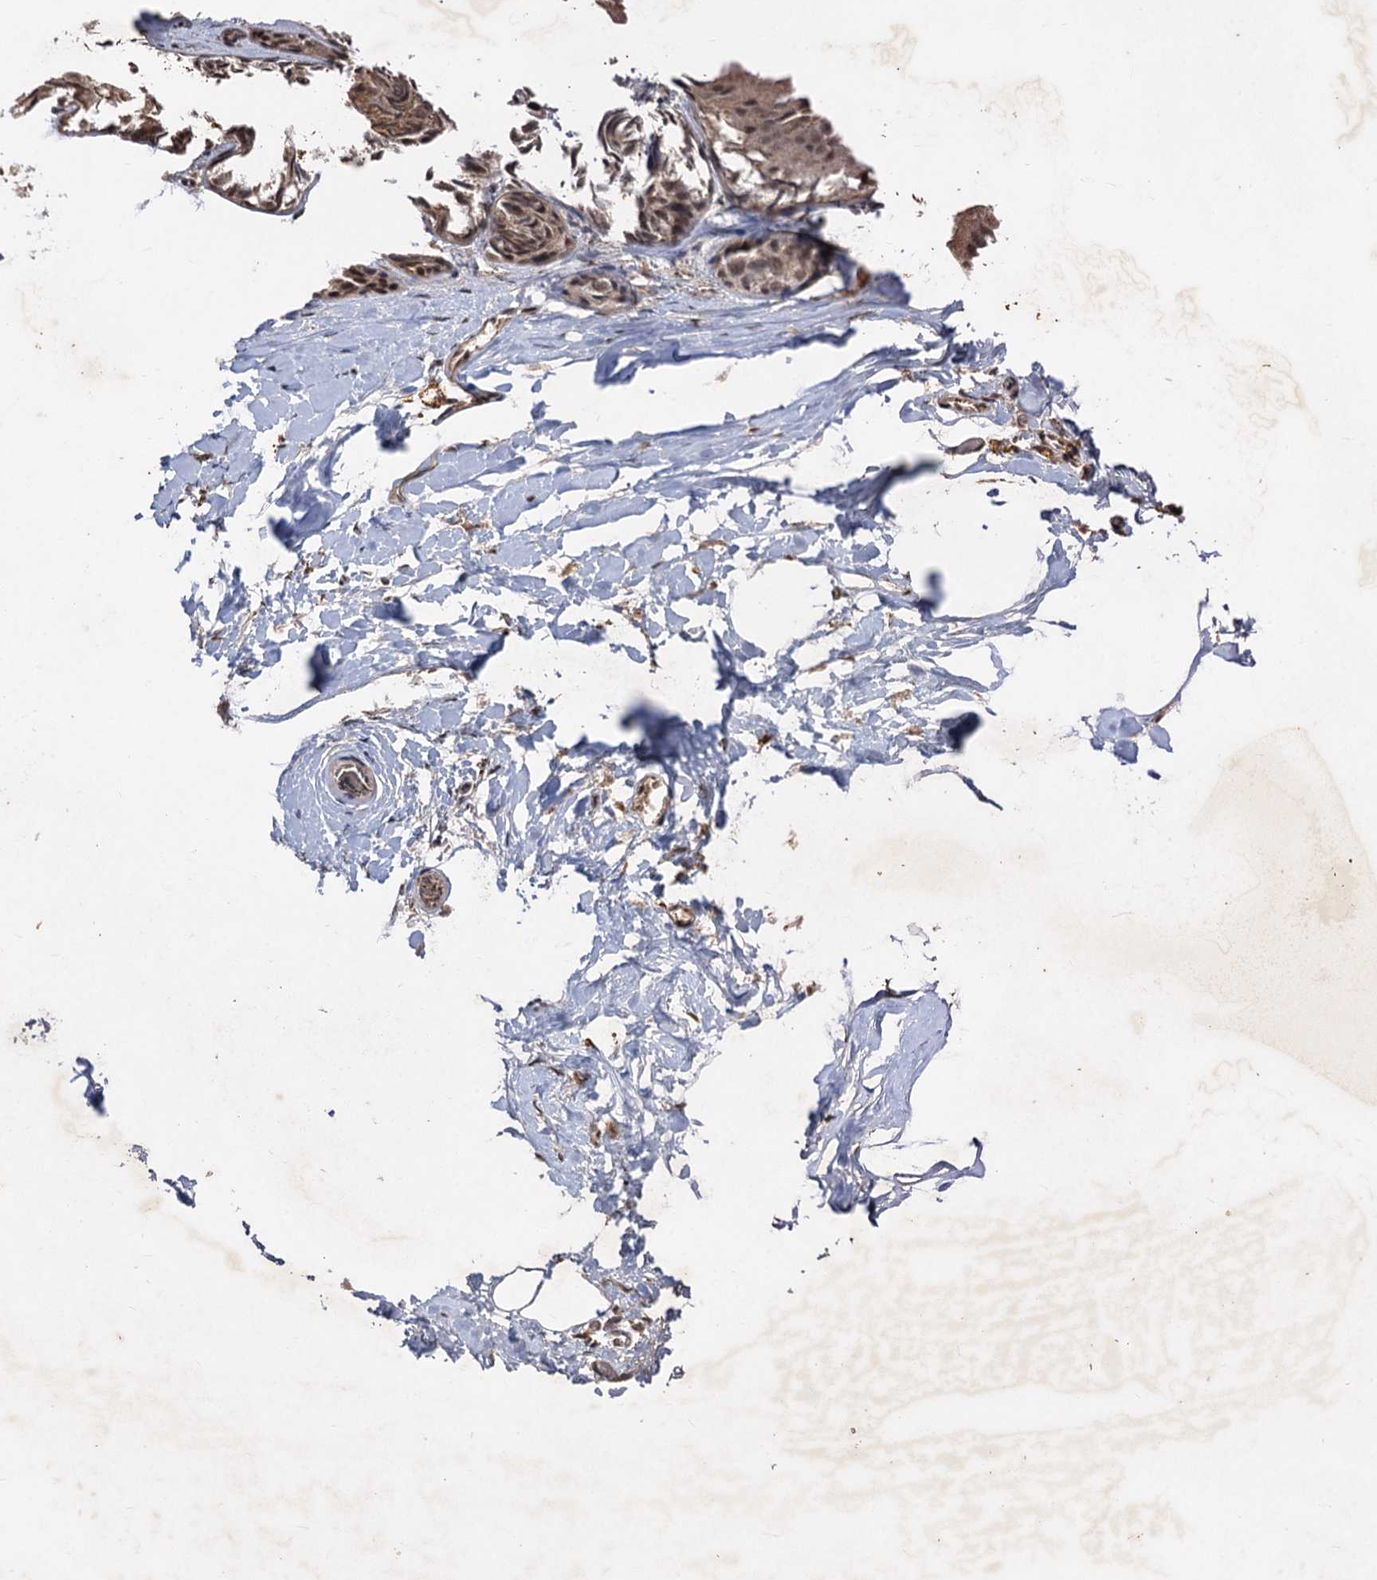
{"staining": {"intensity": "moderate", "quantity": ">75%", "location": "cytoplasmic/membranous"}, "tissue": "adipose tissue", "cell_type": "Adipocytes", "image_type": "normal", "snomed": [{"axis": "morphology", "description": "Normal tissue, NOS"}, {"axis": "morphology", "description": "Fibrosis, NOS"}, {"axis": "topography", "description": "Breast"}, {"axis": "topography", "description": "Adipose tissue"}], "caption": "Adipose tissue stained with DAB (3,3'-diaminobenzidine) immunohistochemistry exhibits medium levels of moderate cytoplasmic/membranous staining in approximately >75% of adipocytes.", "gene": "REP15", "patient": {"sex": "female", "age": 39}}